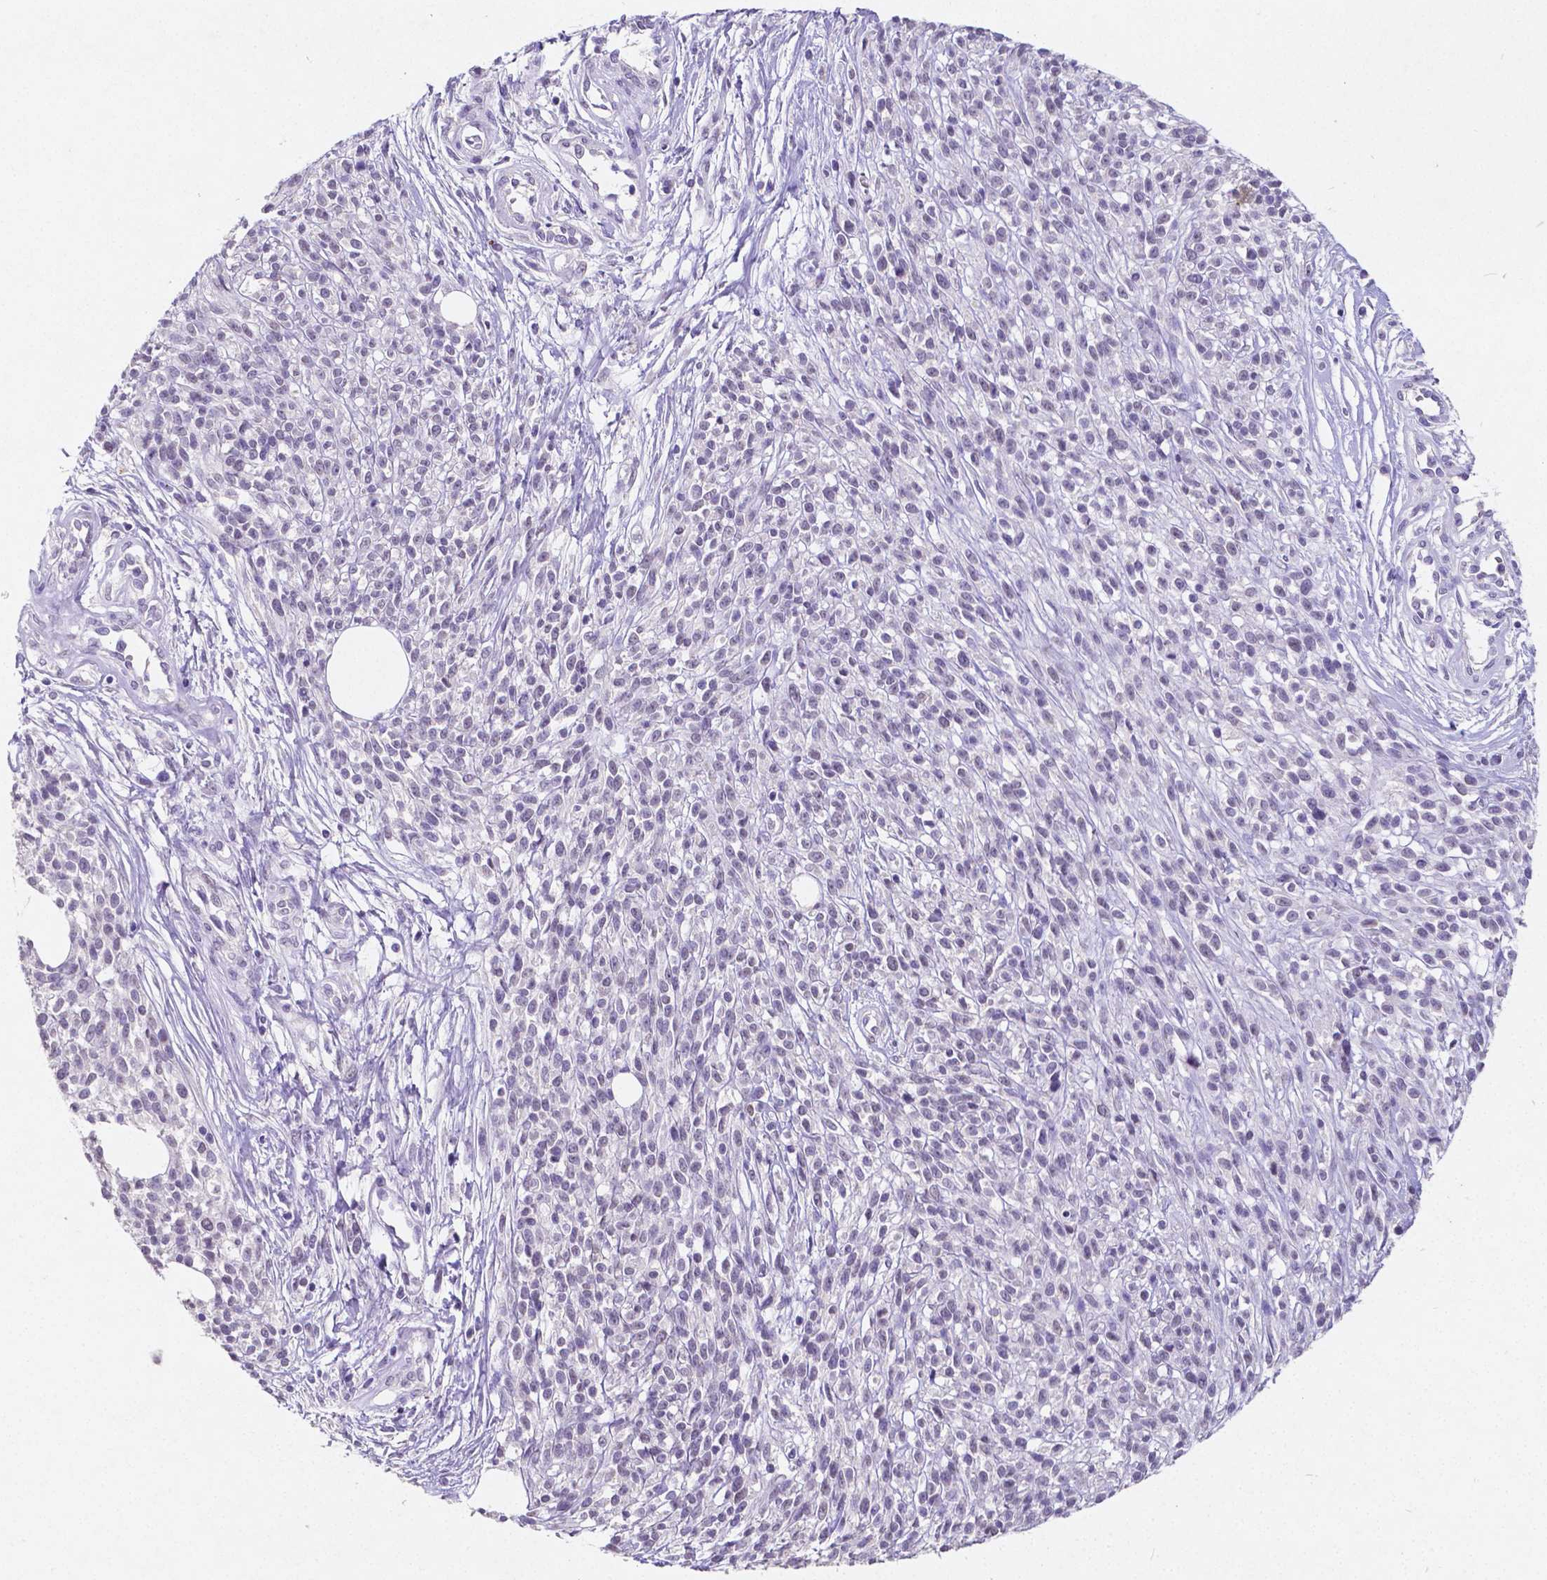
{"staining": {"intensity": "negative", "quantity": "none", "location": "none"}, "tissue": "melanoma", "cell_type": "Tumor cells", "image_type": "cancer", "snomed": [{"axis": "morphology", "description": "Malignant melanoma, NOS"}, {"axis": "topography", "description": "Skin"}, {"axis": "topography", "description": "Skin of trunk"}], "caption": "Image shows no significant protein positivity in tumor cells of melanoma.", "gene": "SATB2", "patient": {"sex": "male", "age": 74}}